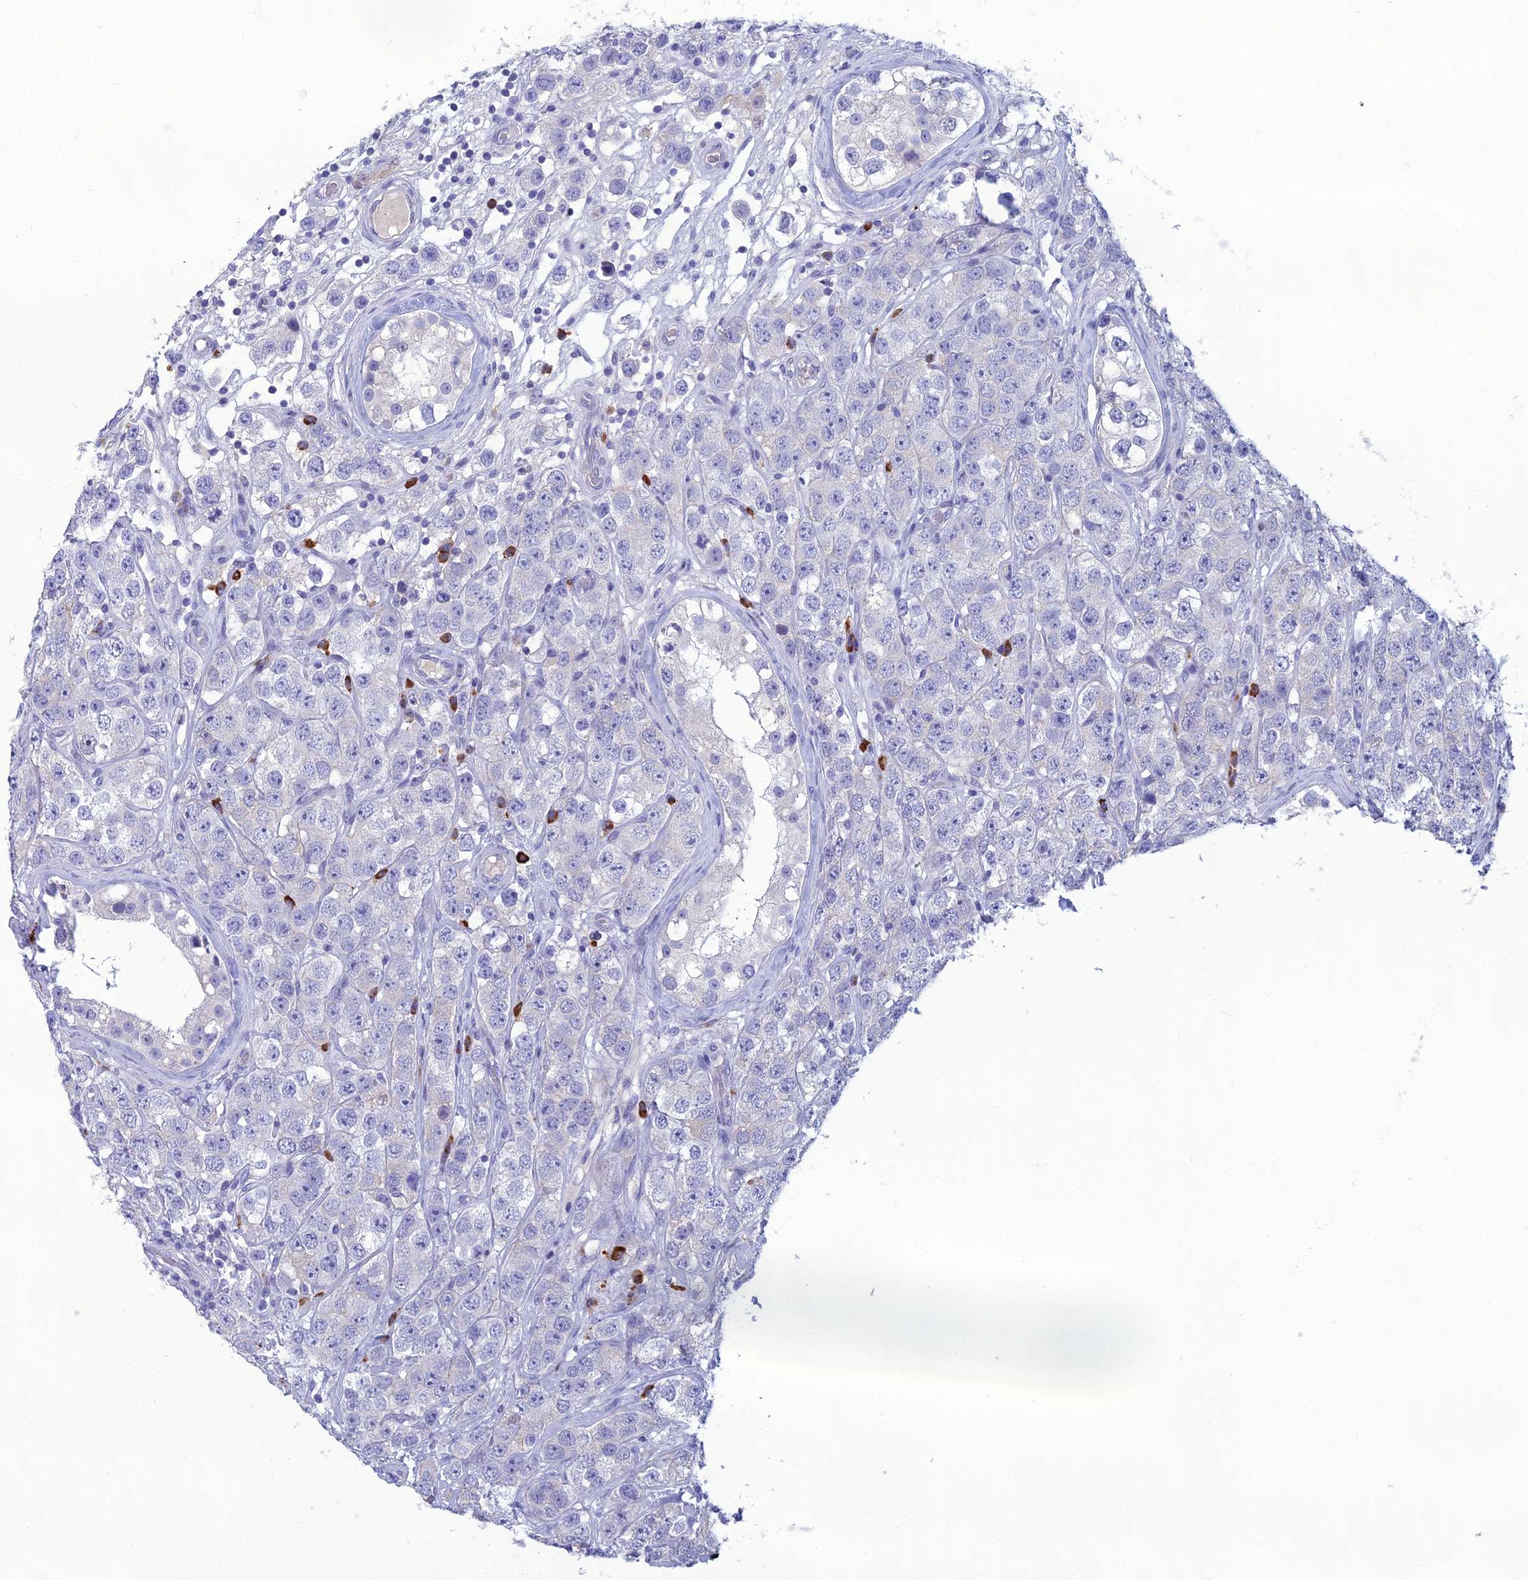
{"staining": {"intensity": "negative", "quantity": "none", "location": "none"}, "tissue": "testis cancer", "cell_type": "Tumor cells", "image_type": "cancer", "snomed": [{"axis": "morphology", "description": "Seminoma, NOS"}, {"axis": "topography", "description": "Testis"}], "caption": "The image shows no significant expression in tumor cells of testis cancer.", "gene": "CRB2", "patient": {"sex": "male", "age": 28}}